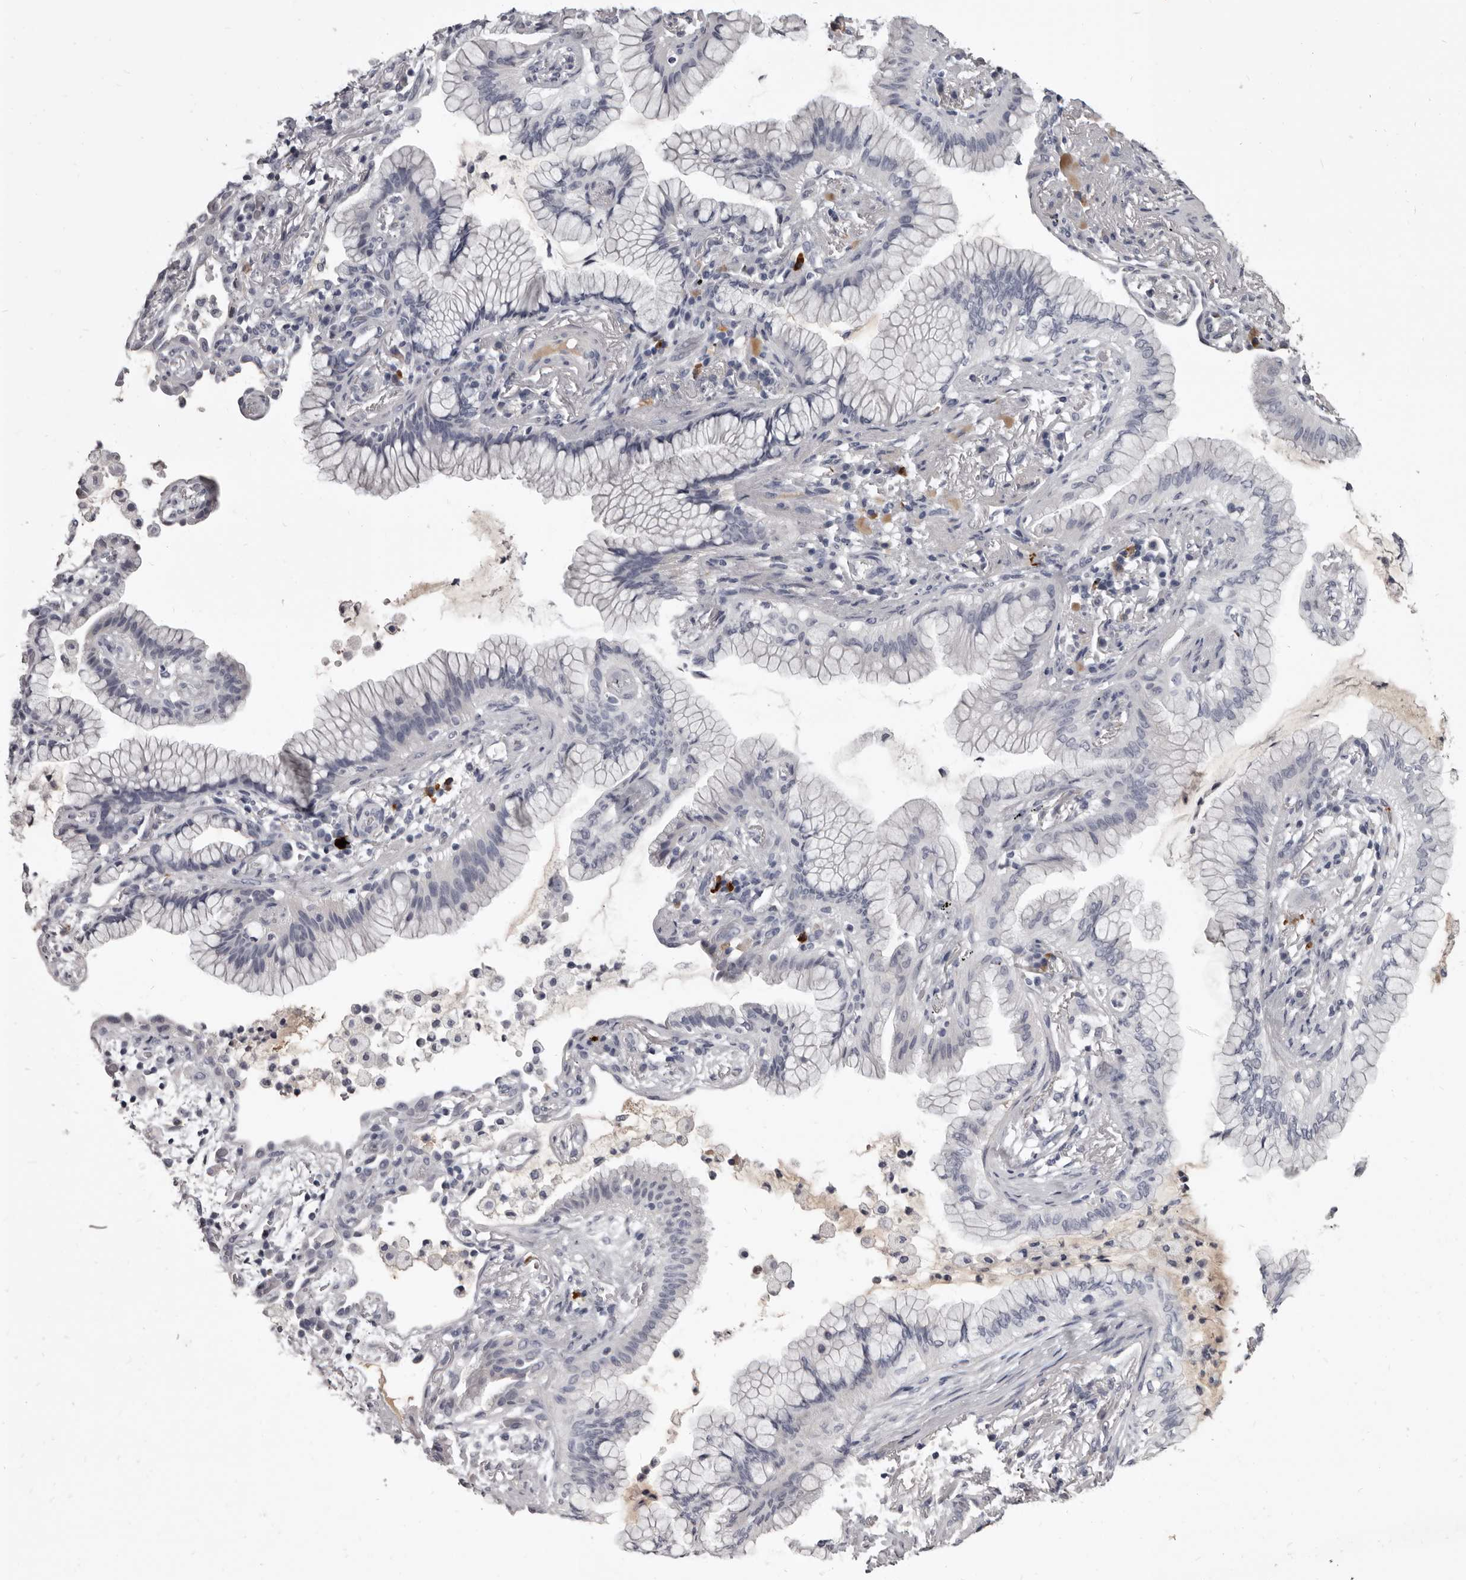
{"staining": {"intensity": "negative", "quantity": "none", "location": "none"}, "tissue": "lung cancer", "cell_type": "Tumor cells", "image_type": "cancer", "snomed": [{"axis": "morphology", "description": "Adenocarcinoma, NOS"}, {"axis": "topography", "description": "Lung"}], "caption": "Immunohistochemical staining of lung adenocarcinoma demonstrates no significant expression in tumor cells.", "gene": "GZMH", "patient": {"sex": "female", "age": 70}}